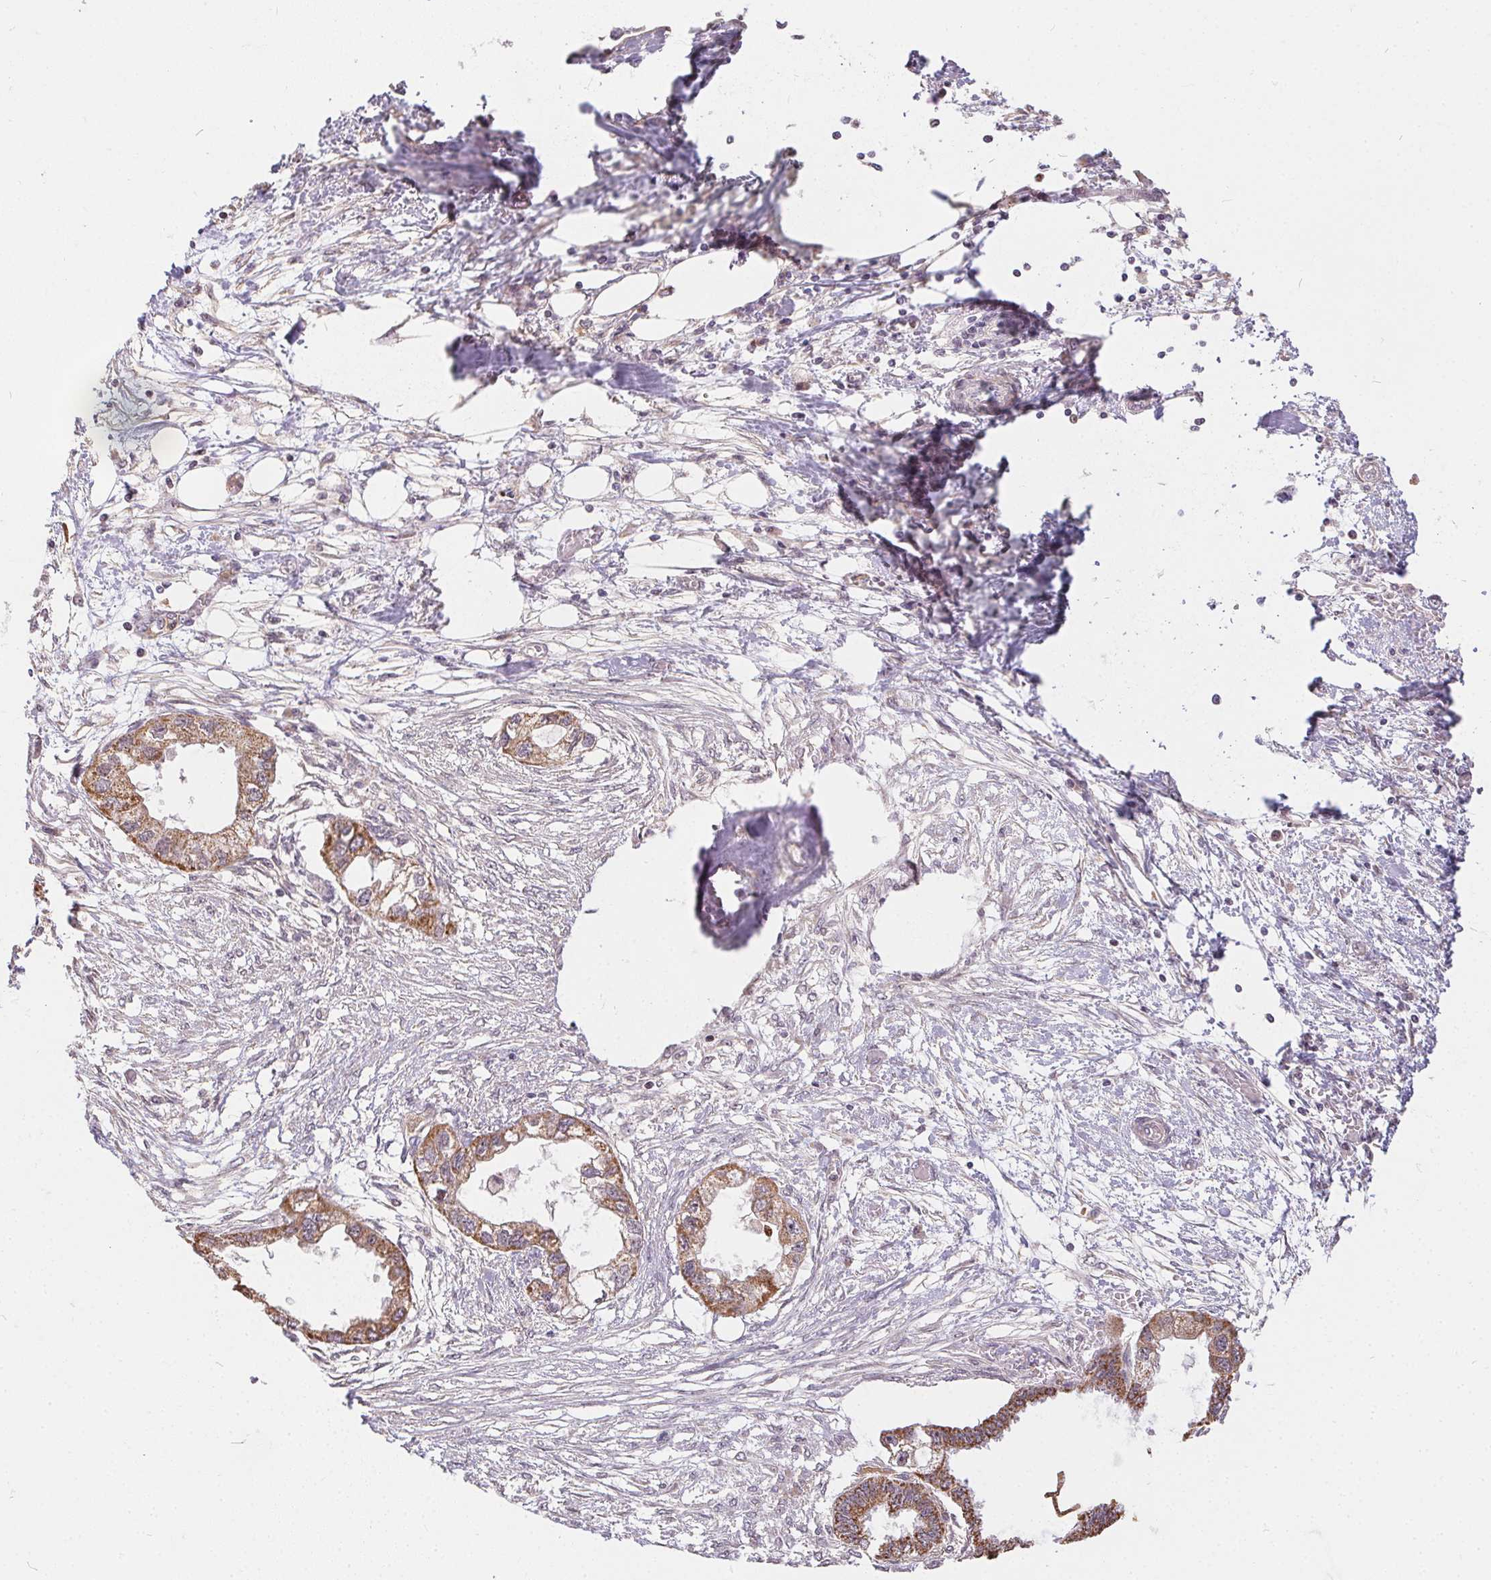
{"staining": {"intensity": "moderate", "quantity": ">75%", "location": "cytoplasmic/membranous"}, "tissue": "endometrial cancer", "cell_type": "Tumor cells", "image_type": "cancer", "snomed": [{"axis": "morphology", "description": "Adenocarcinoma, NOS"}, {"axis": "morphology", "description": "Adenocarcinoma, metastatic, NOS"}, {"axis": "topography", "description": "Adipose tissue"}, {"axis": "topography", "description": "Endometrium"}], "caption": "Protein staining exhibits moderate cytoplasmic/membranous staining in about >75% of tumor cells in endometrial cancer (metastatic adenocarcinoma).", "gene": "REV3L", "patient": {"sex": "female", "age": 67}}